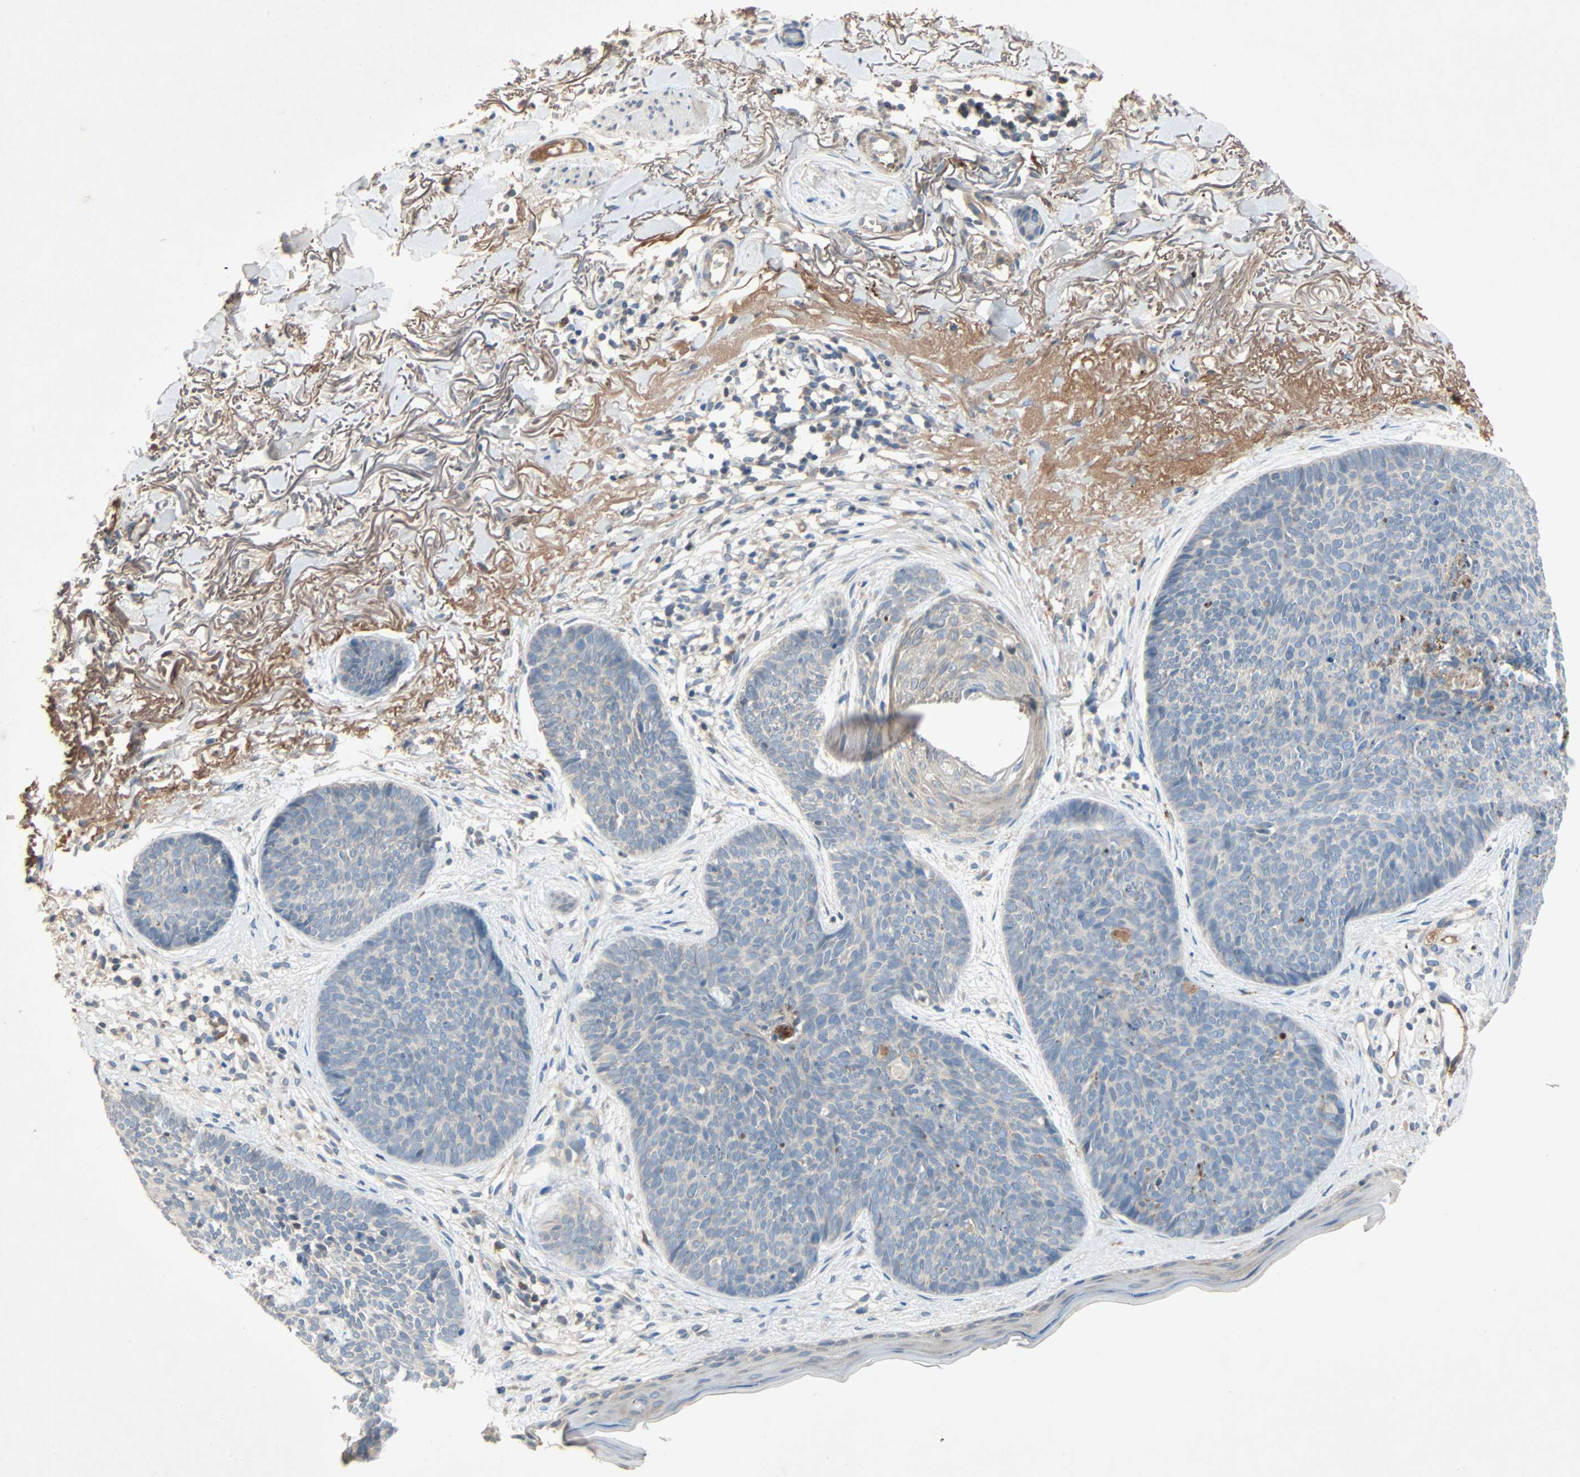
{"staining": {"intensity": "weak", "quantity": "25%-75%", "location": "cytoplasmic/membranous"}, "tissue": "skin cancer", "cell_type": "Tumor cells", "image_type": "cancer", "snomed": [{"axis": "morphology", "description": "Normal tissue, NOS"}, {"axis": "morphology", "description": "Basal cell carcinoma"}, {"axis": "topography", "description": "Skin"}], "caption": "The immunohistochemical stain labels weak cytoplasmic/membranous staining in tumor cells of skin cancer tissue.", "gene": "XYLT1", "patient": {"sex": "female", "age": 70}}